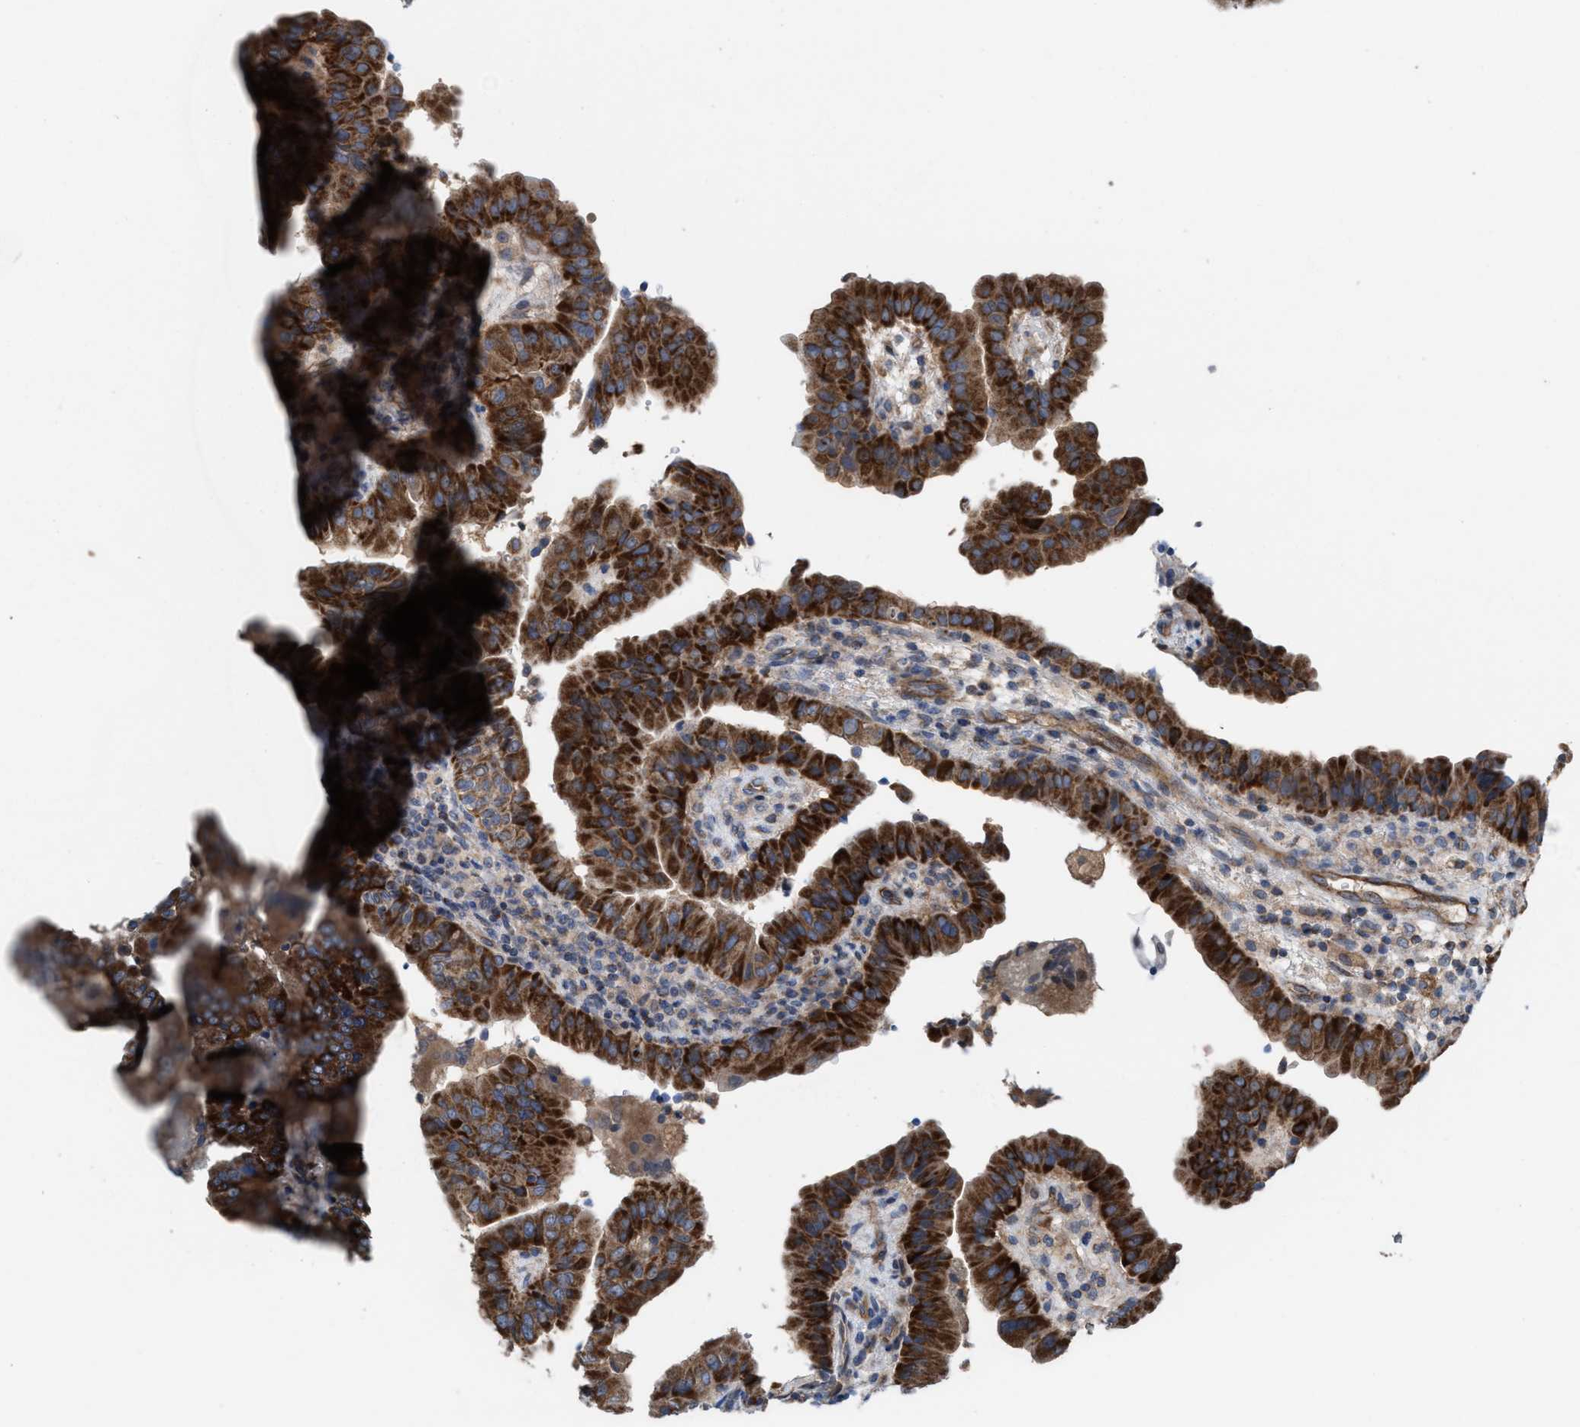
{"staining": {"intensity": "strong", "quantity": ">75%", "location": "cytoplasmic/membranous"}, "tissue": "thyroid cancer", "cell_type": "Tumor cells", "image_type": "cancer", "snomed": [{"axis": "morphology", "description": "Papillary adenocarcinoma, NOS"}, {"axis": "topography", "description": "Thyroid gland"}], "caption": "Thyroid papillary adenocarcinoma was stained to show a protein in brown. There is high levels of strong cytoplasmic/membranous positivity in about >75% of tumor cells. The protein is stained brown, and the nuclei are stained in blue (DAB (3,3'-diaminobenzidine) IHC with brightfield microscopy, high magnification).", "gene": "MRM1", "patient": {"sex": "male", "age": 33}}